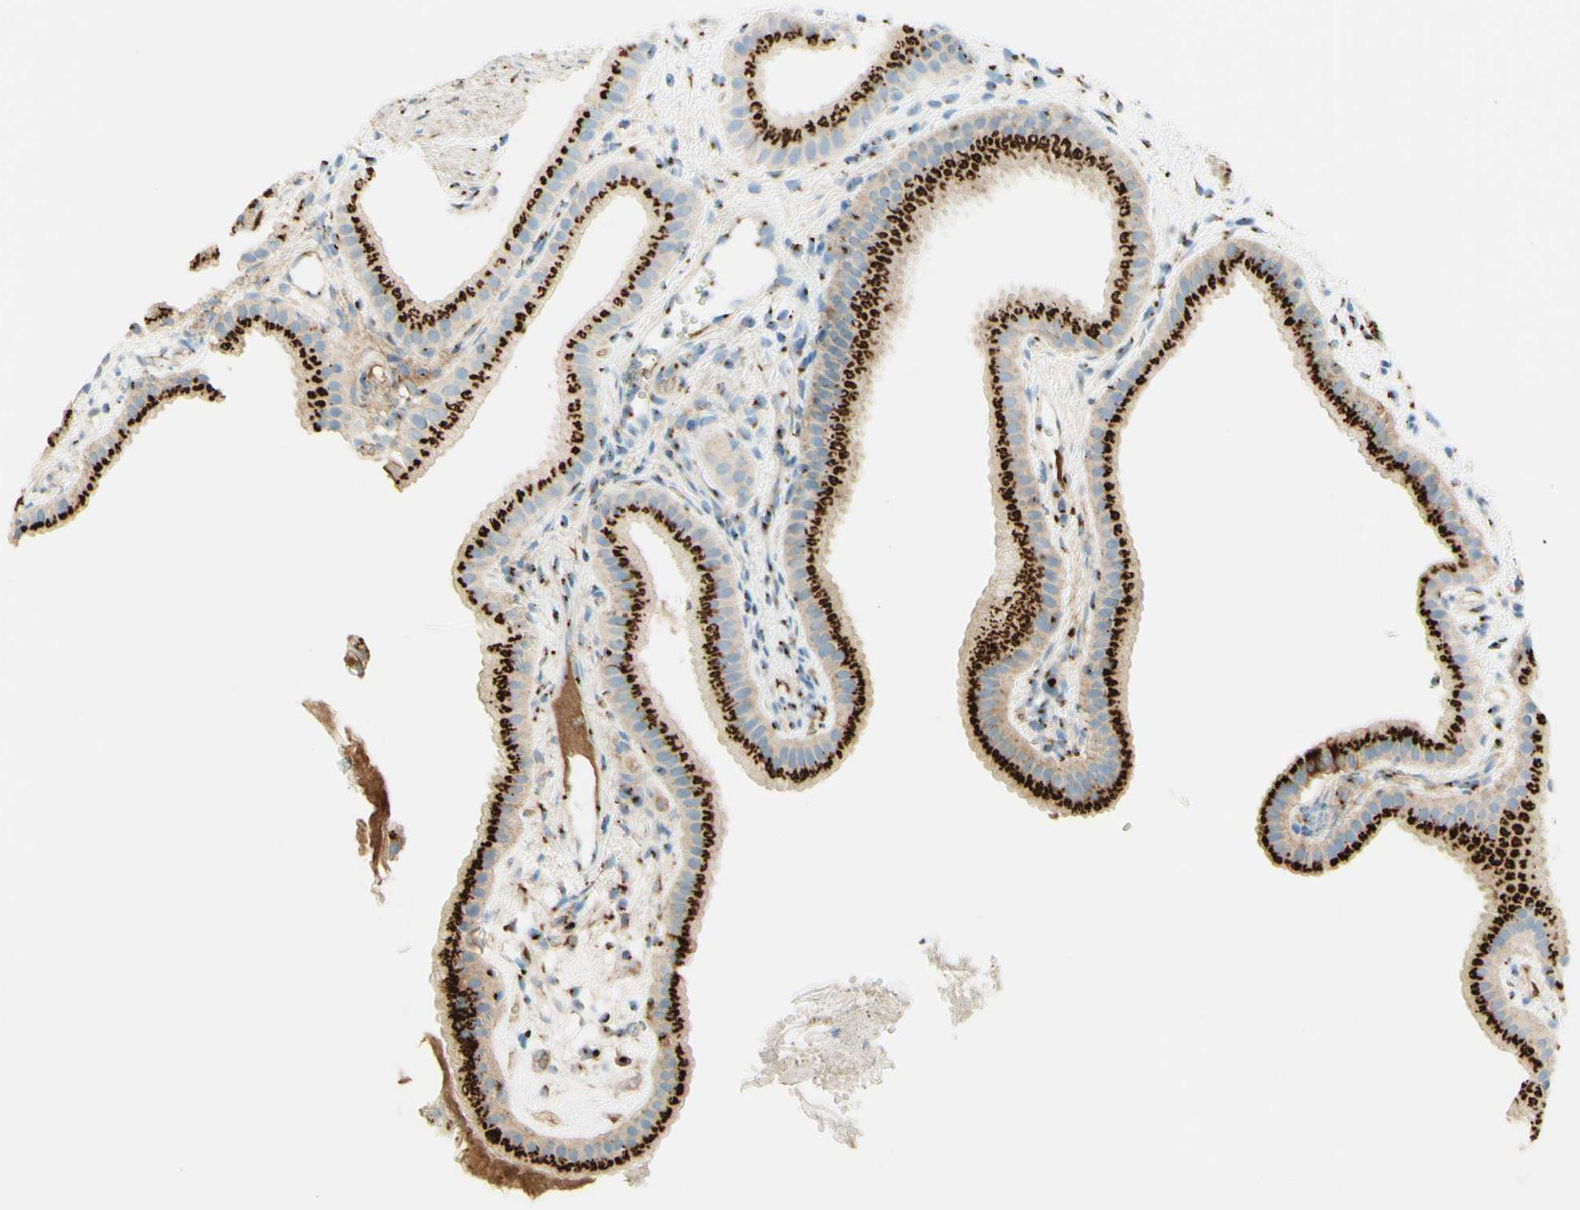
{"staining": {"intensity": "strong", "quantity": ">75%", "location": "cytoplasmic/membranous"}, "tissue": "gallbladder", "cell_type": "Glandular cells", "image_type": "normal", "snomed": [{"axis": "morphology", "description": "Normal tissue, NOS"}, {"axis": "topography", "description": "Gallbladder"}], "caption": "Immunohistochemical staining of normal human gallbladder demonstrates strong cytoplasmic/membranous protein positivity in approximately >75% of glandular cells.", "gene": "GOLGB1", "patient": {"sex": "female", "age": 64}}